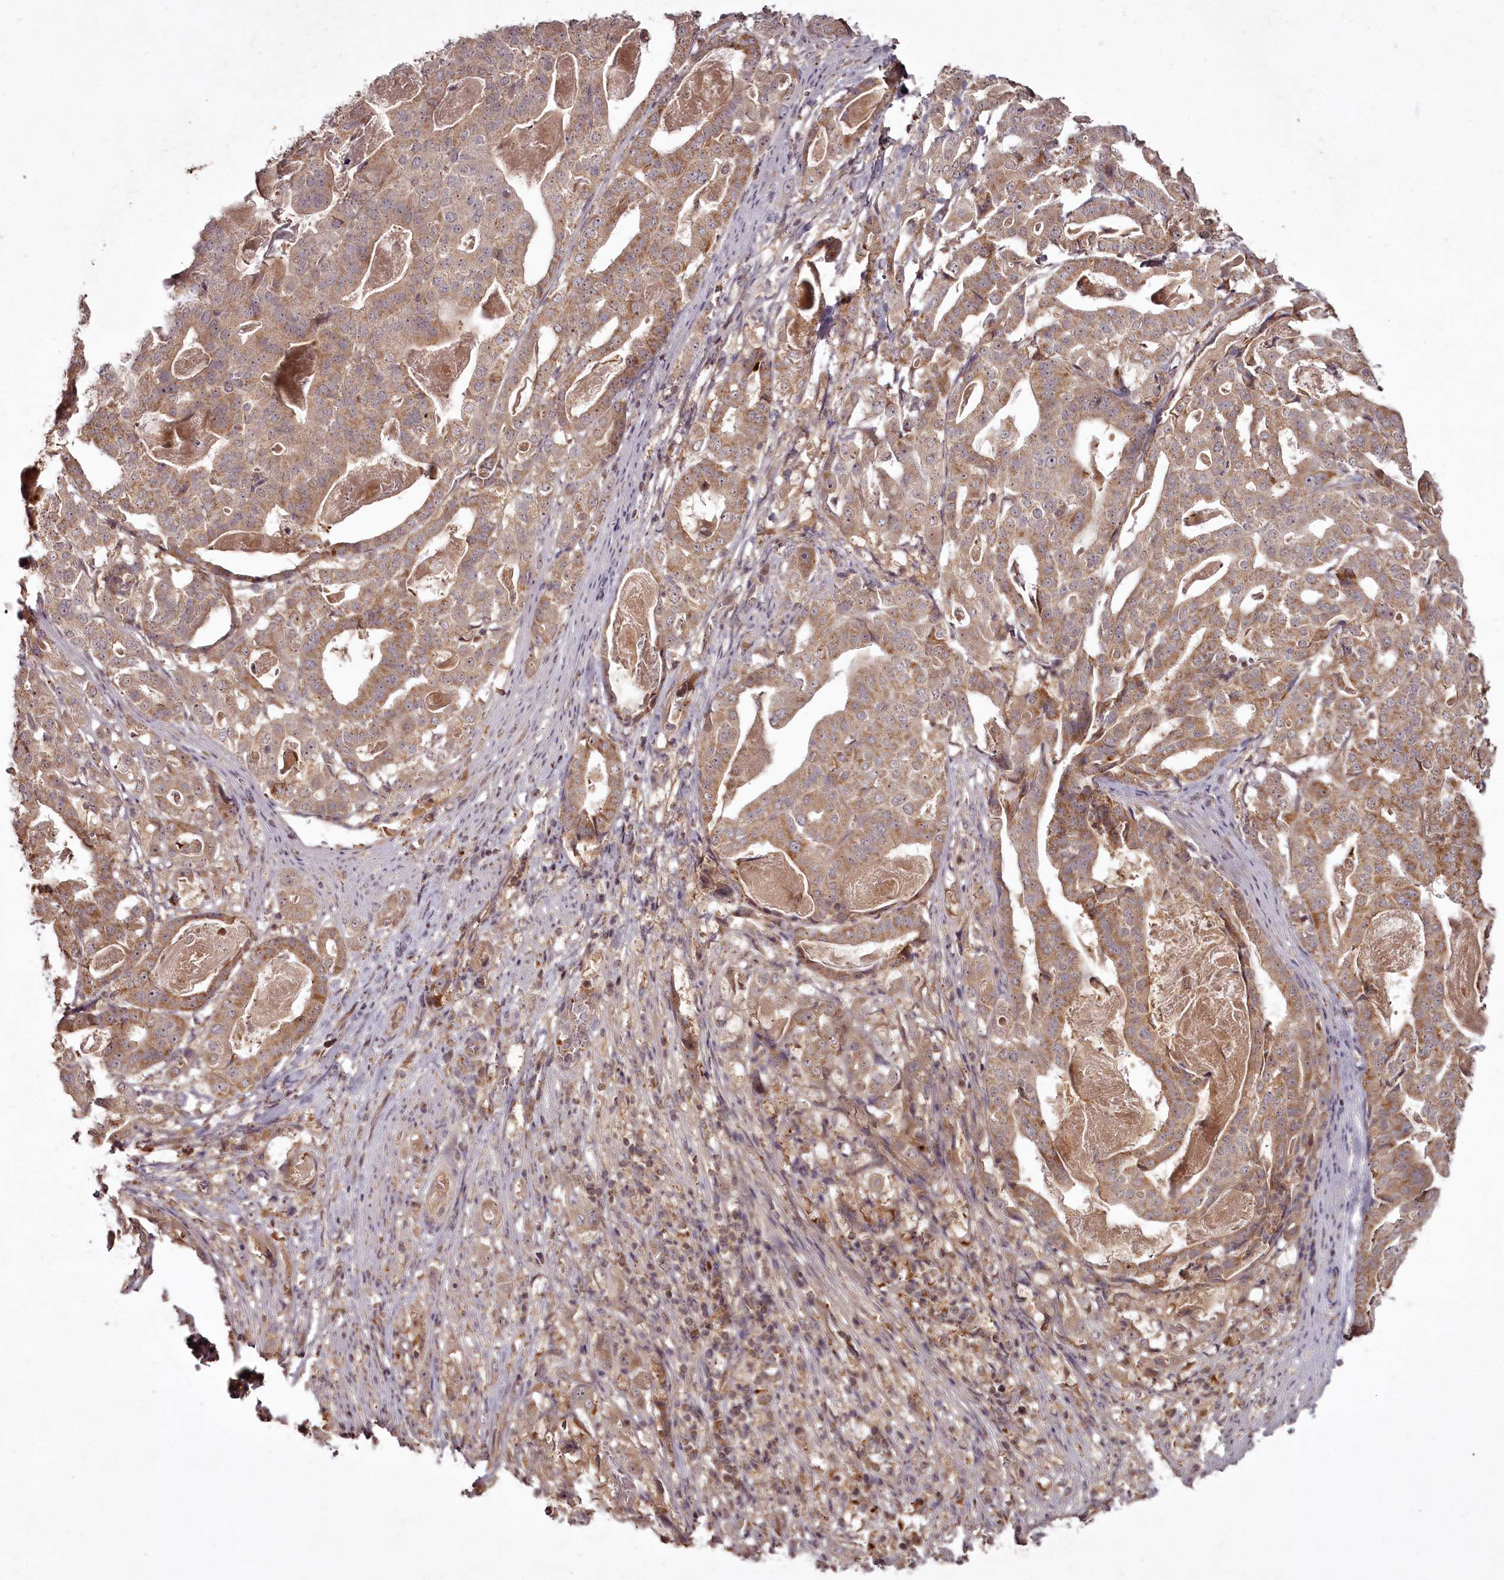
{"staining": {"intensity": "moderate", "quantity": ">75%", "location": "cytoplasmic/membranous"}, "tissue": "stomach cancer", "cell_type": "Tumor cells", "image_type": "cancer", "snomed": [{"axis": "morphology", "description": "Adenocarcinoma, NOS"}, {"axis": "topography", "description": "Stomach"}], "caption": "Immunohistochemical staining of adenocarcinoma (stomach) exhibits medium levels of moderate cytoplasmic/membranous staining in about >75% of tumor cells.", "gene": "PCBP2", "patient": {"sex": "male", "age": 48}}